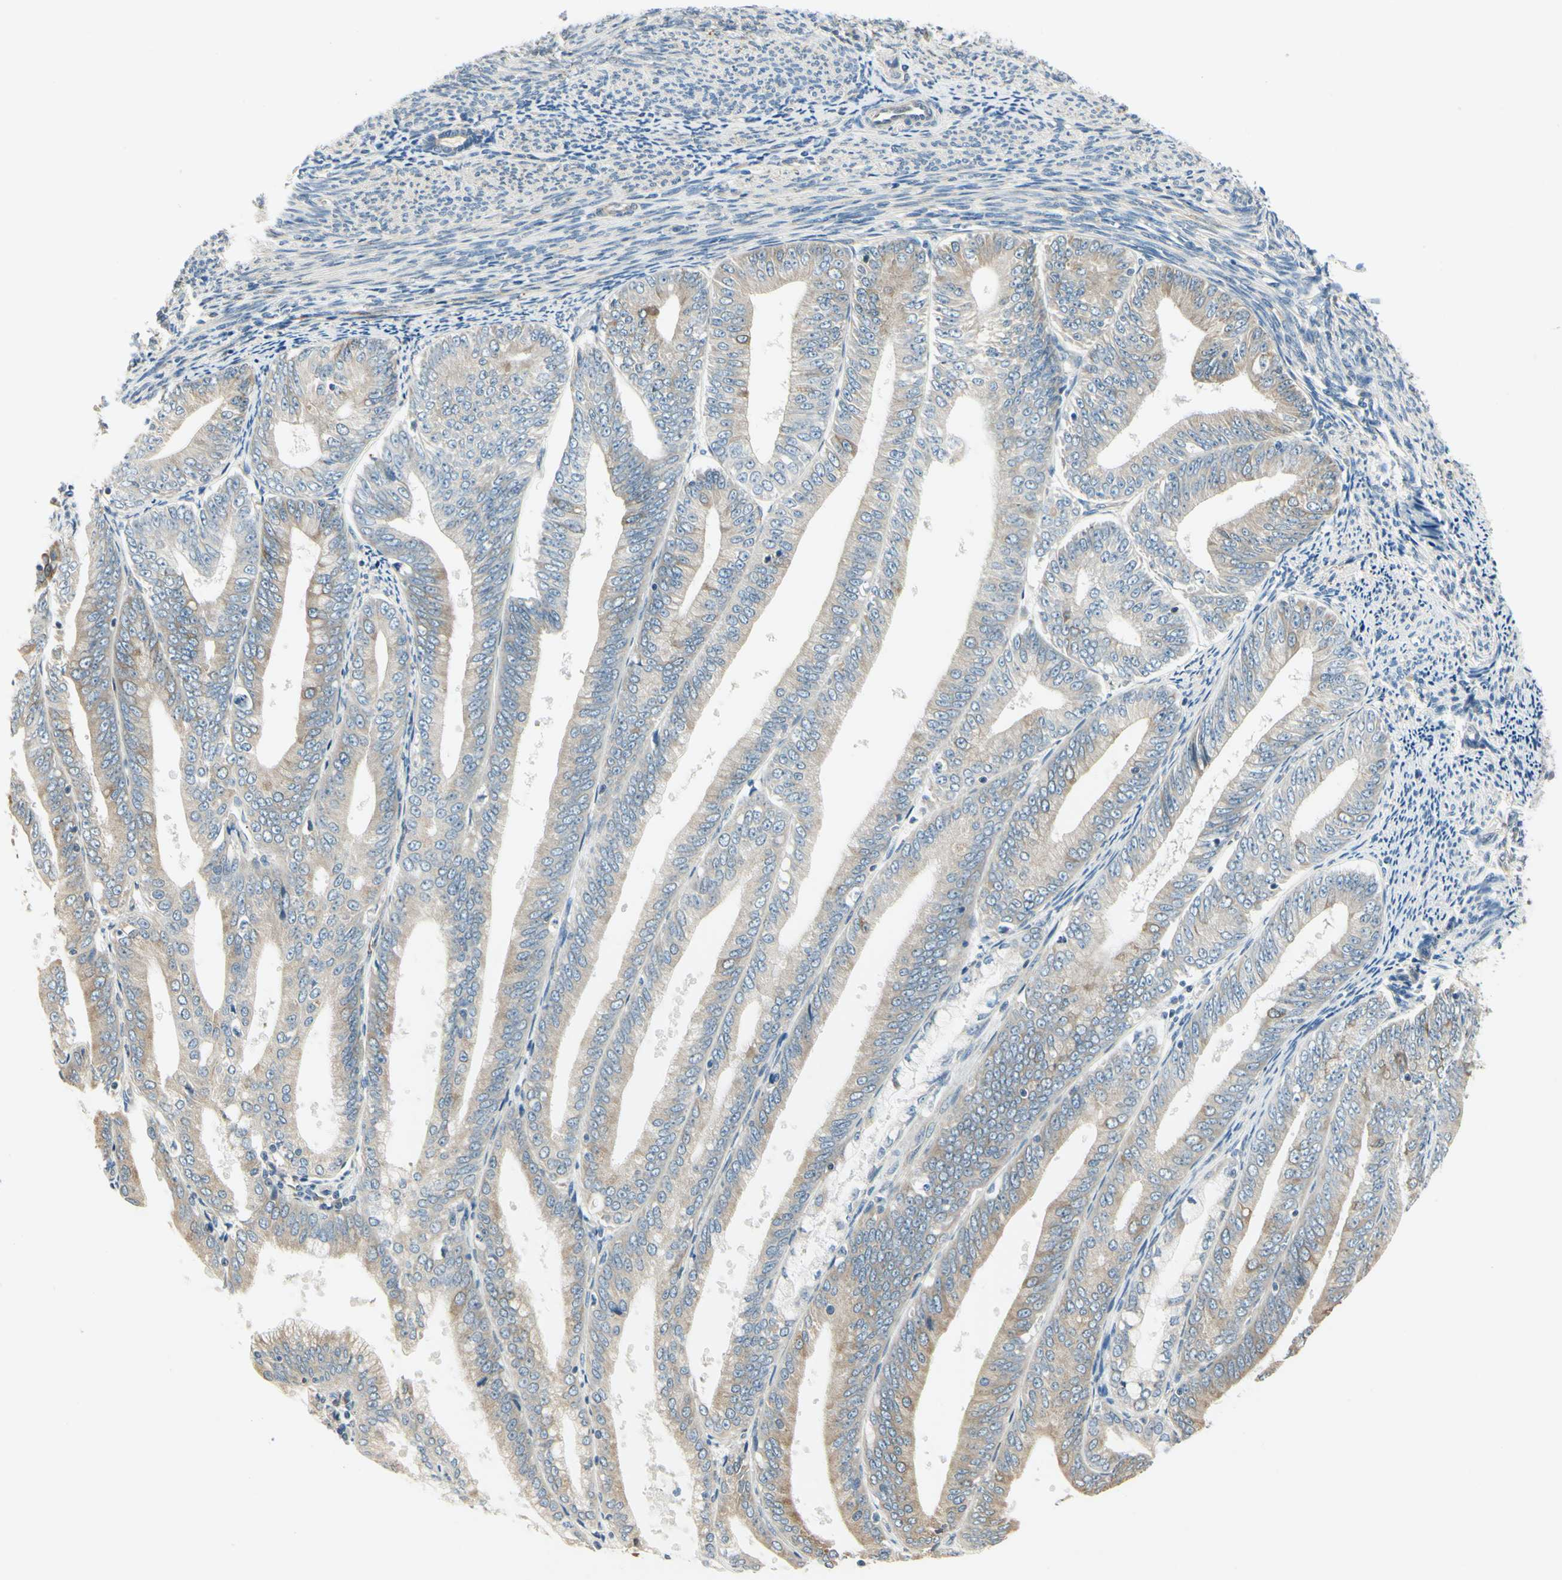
{"staining": {"intensity": "weak", "quantity": ">75%", "location": "cytoplasmic/membranous"}, "tissue": "endometrial cancer", "cell_type": "Tumor cells", "image_type": "cancer", "snomed": [{"axis": "morphology", "description": "Adenocarcinoma, NOS"}, {"axis": "topography", "description": "Endometrium"}], "caption": "IHC staining of adenocarcinoma (endometrial), which shows low levels of weak cytoplasmic/membranous positivity in approximately >75% of tumor cells indicating weak cytoplasmic/membranous protein expression. The staining was performed using DAB (3,3'-diaminobenzidine) (brown) for protein detection and nuclei were counterstained in hematoxylin (blue).", "gene": "IGDCC4", "patient": {"sex": "female", "age": 63}}